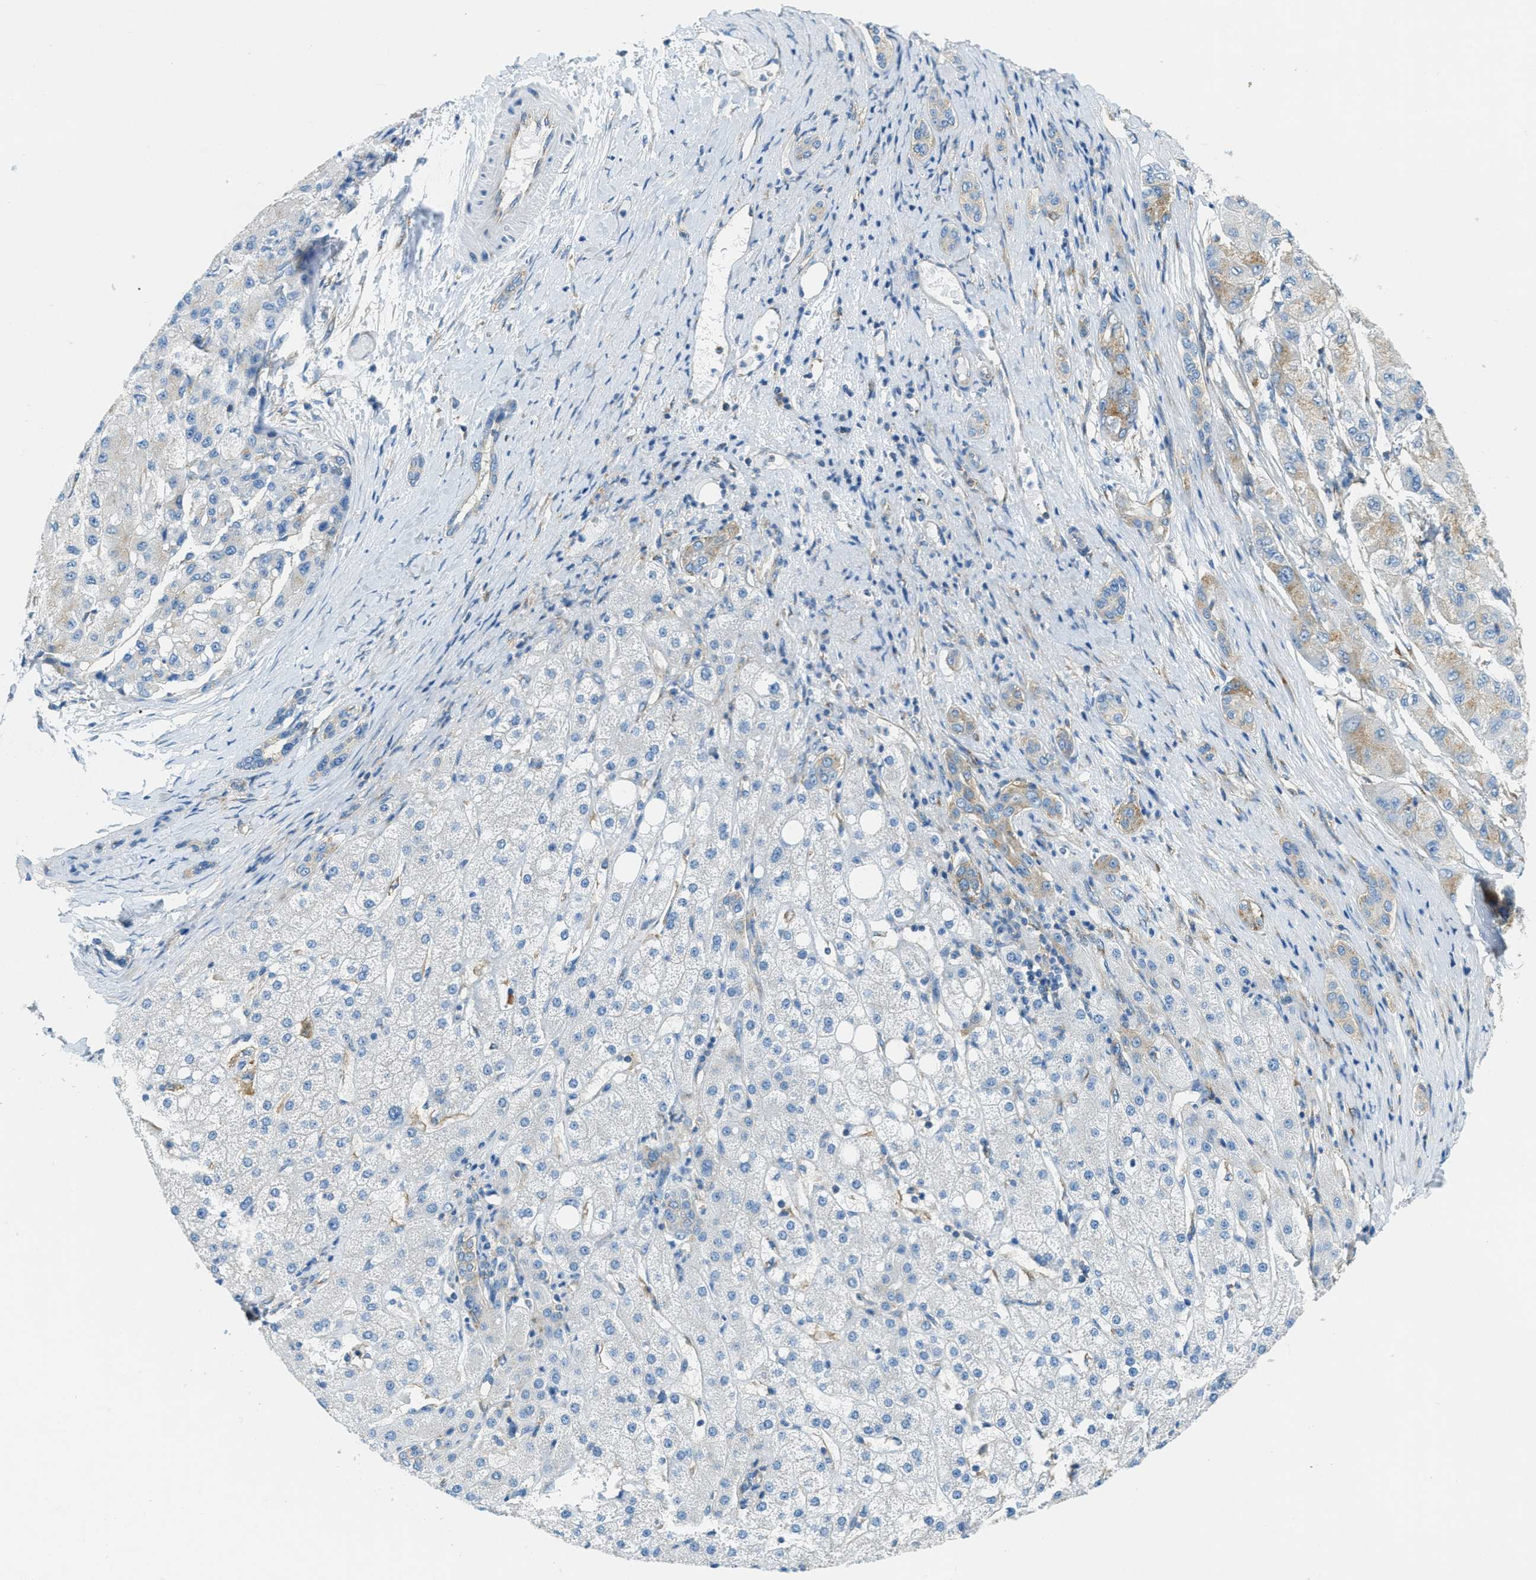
{"staining": {"intensity": "moderate", "quantity": "<25%", "location": "cytoplasmic/membranous"}, "tissue": "liver cancer", "cell_type": "Tumor cells", "image_type": "cancer", "snomed": [{"axis": "morphology", "description": "Carcinoma, Hepatocellular, NOS"}, {"axis": "topography", "description": "Liver"}], "caption": "This image shows IHC staining of human hepatocellular carcinoma (liver), with low moderate cytoplasmic/membranous positivity in about <25% of tumor cells.", "gene": "AP2B1", "patient": {"sex": "male", "age": 80}}